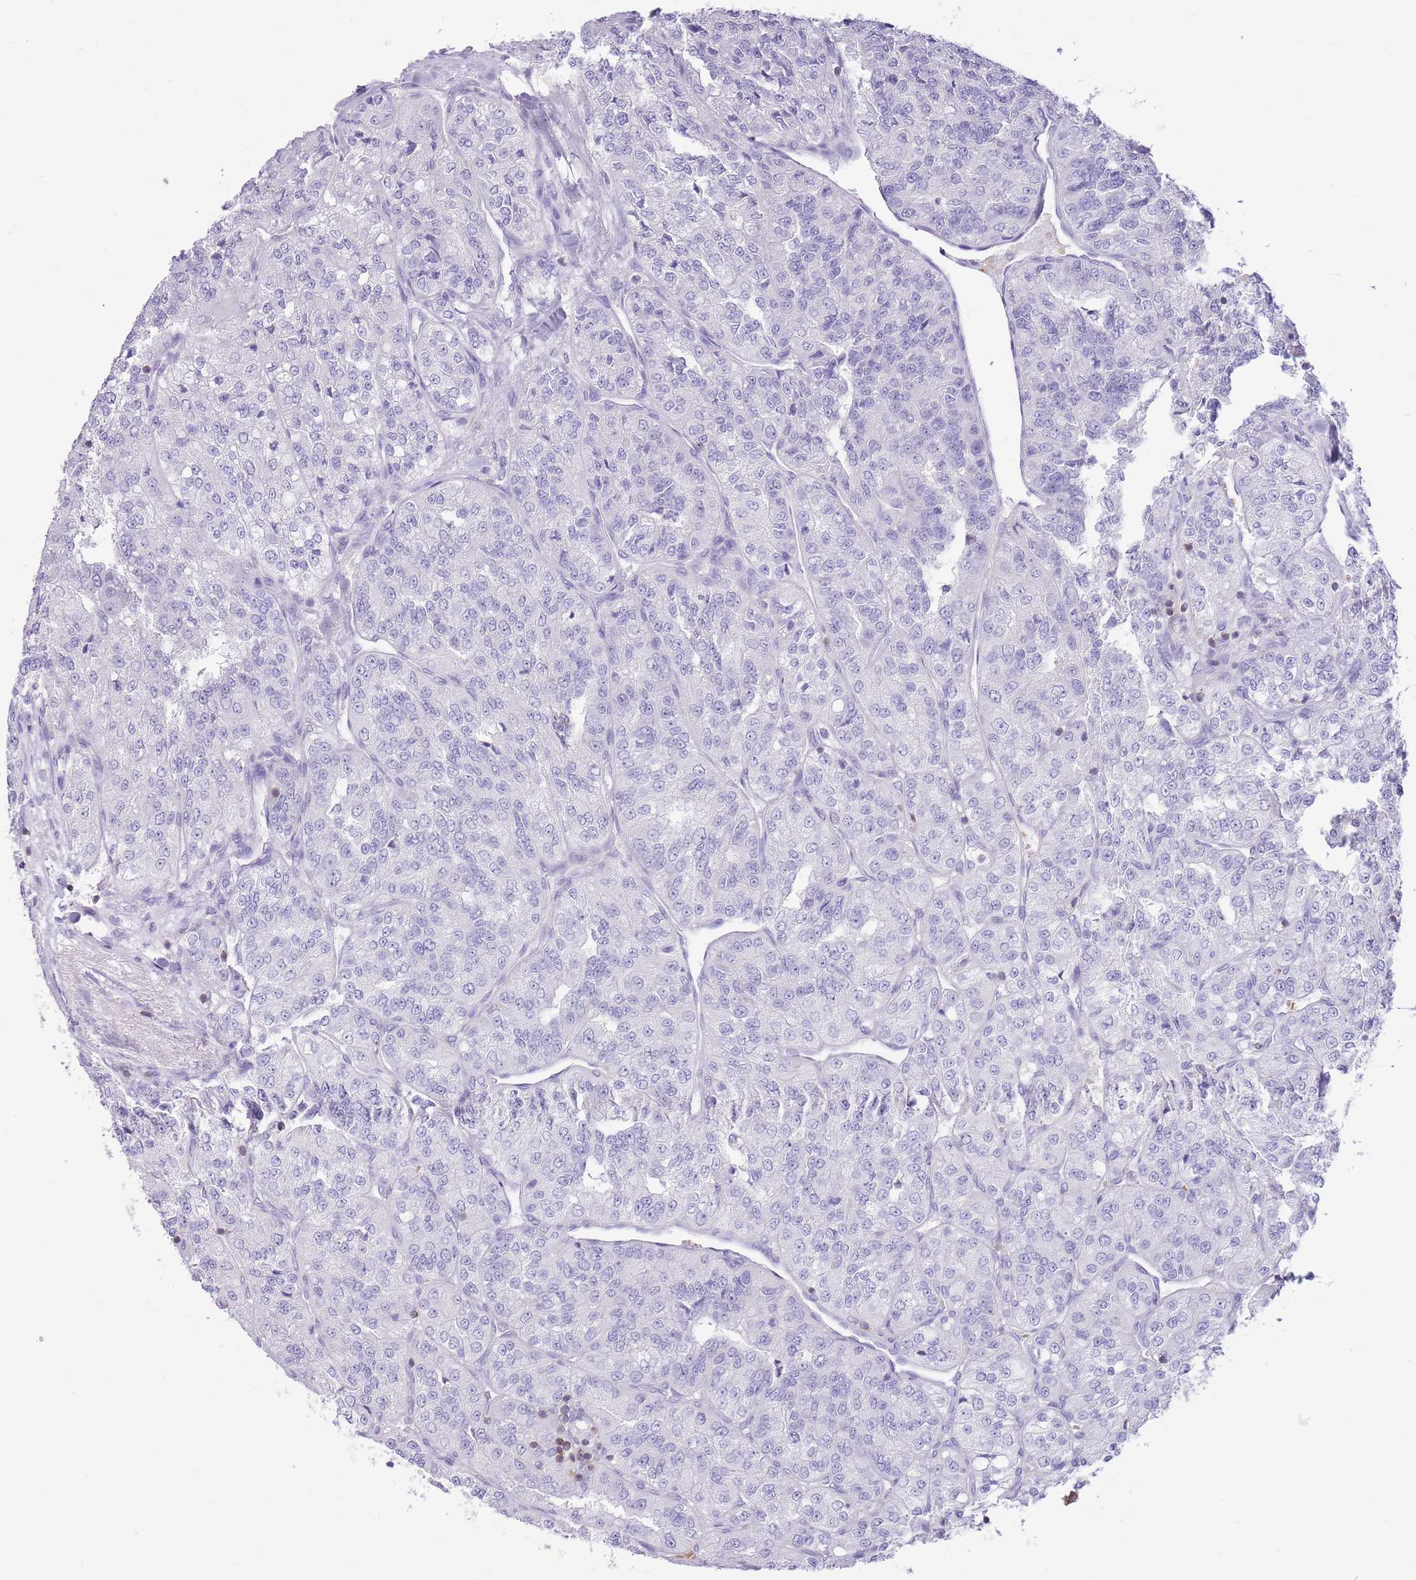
{"staining": {"intensity": "negative", "quantity": "none", "location": "none"}, "tissue": "renal cancer", "cell_type": "Tumor cells", "image_type": "cancer", "snomed": [{"axis": "morphology", "description": "Adenocarcinoma, NOS"}, {"axis": "topography", "description": "Kidney"}], "caption": "Renal cancer was stained to show a protein in brown. There is no significant expression in tumor cells. The staining was performed using DAB to visualize the protein expression in brown, while the nuclei were stained in blue with hematoxylin (Magnification: 20x).", "gene": "OR4Q3", "patient": {"sex": "female", "age": 63}}